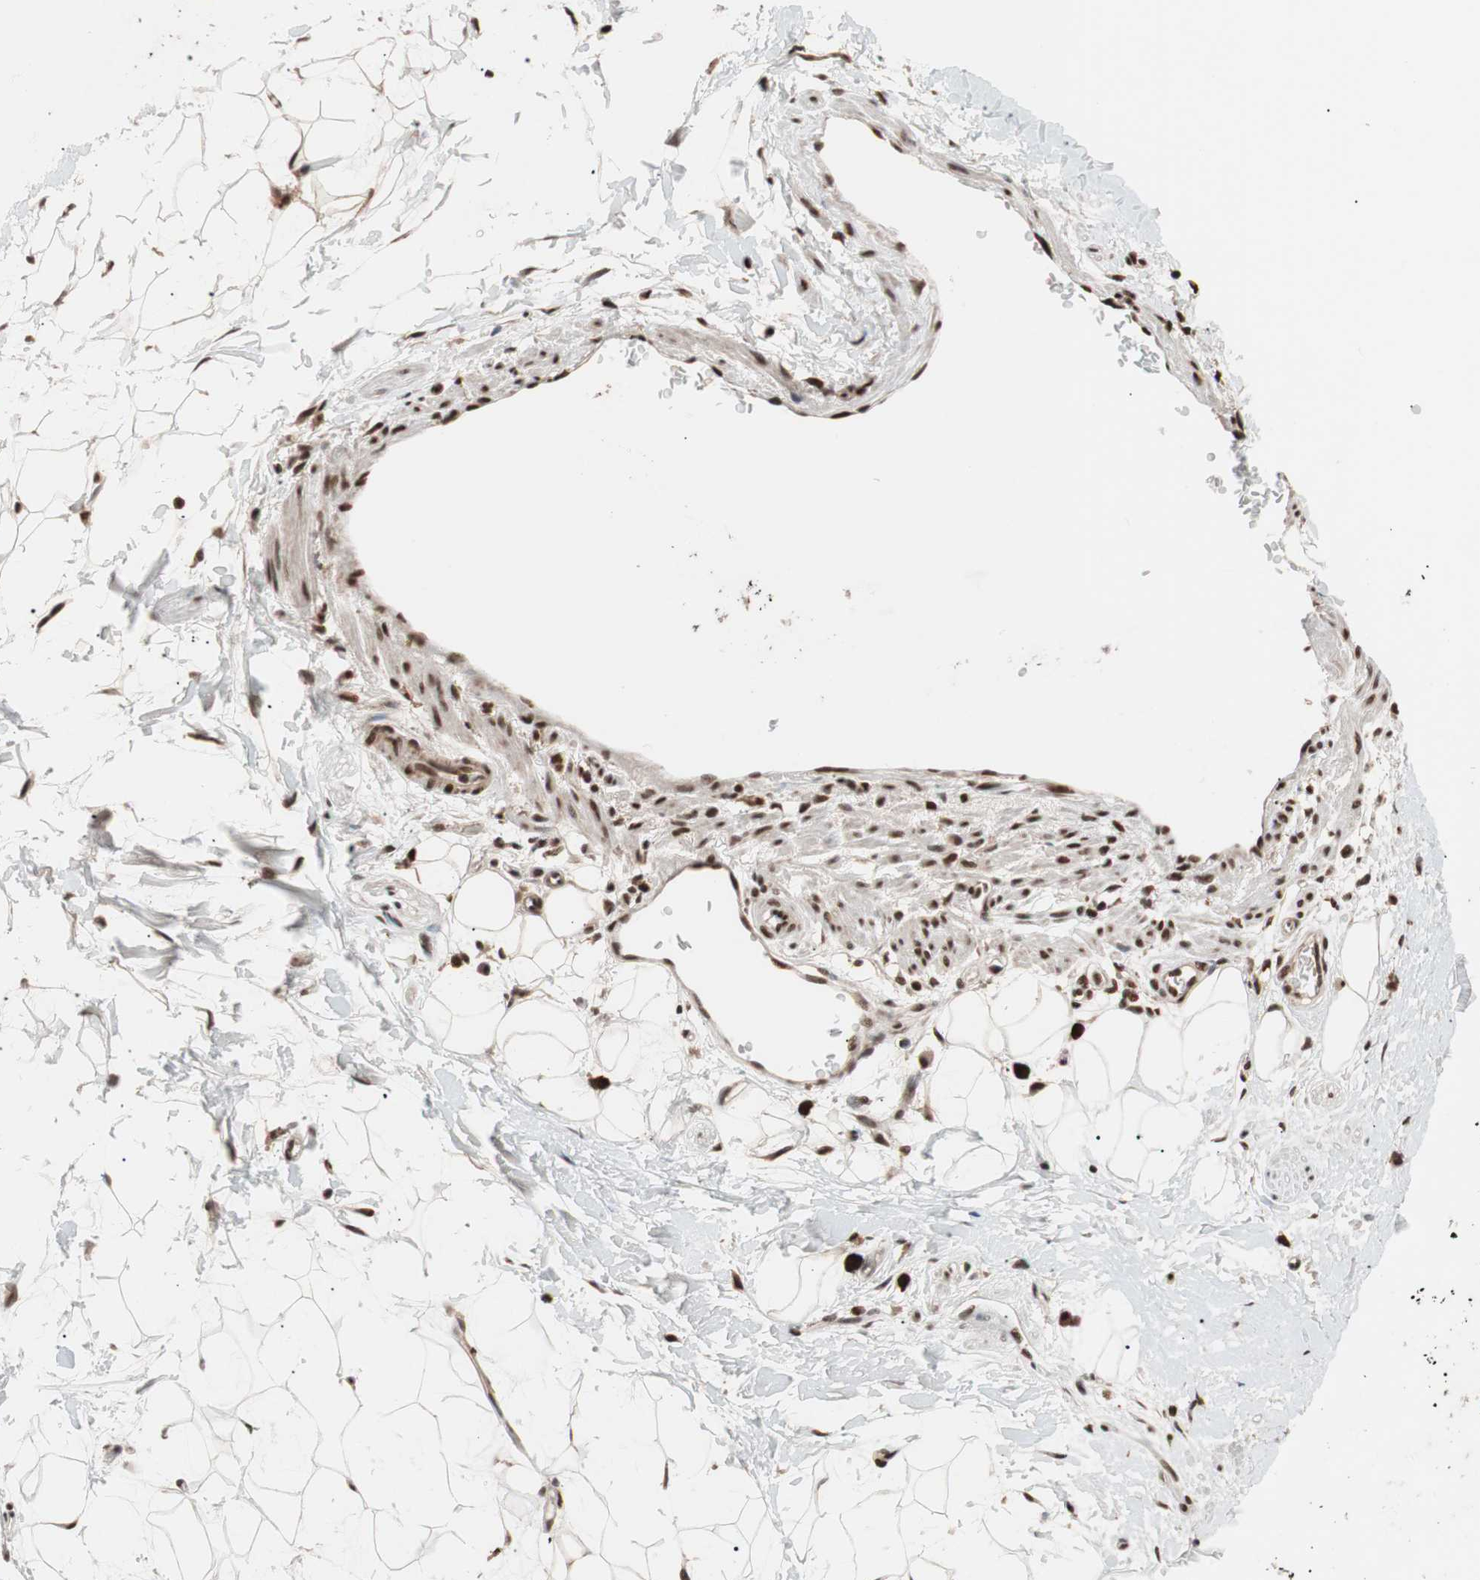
{"staining": {"intensity": "strong", "quantity": "25%-75%", "location": "nuclear"}, "tissue": "adipose tissue", "cell_type": "Adipocytes", "image_type": "normal", "snomed": [{"axis": "morphology", "description": "Normal tissue, NOS"}, {"axis": "topography", "description": "Soft tissue"}], "caption": "Adipocytes exhibit high levels of strong nuclear positivity in approximately 25%-75% of cells in unremarkable adipose tissue.", "gene": "CHAMP1", "patient": {"sex": "male", "age": 72}}